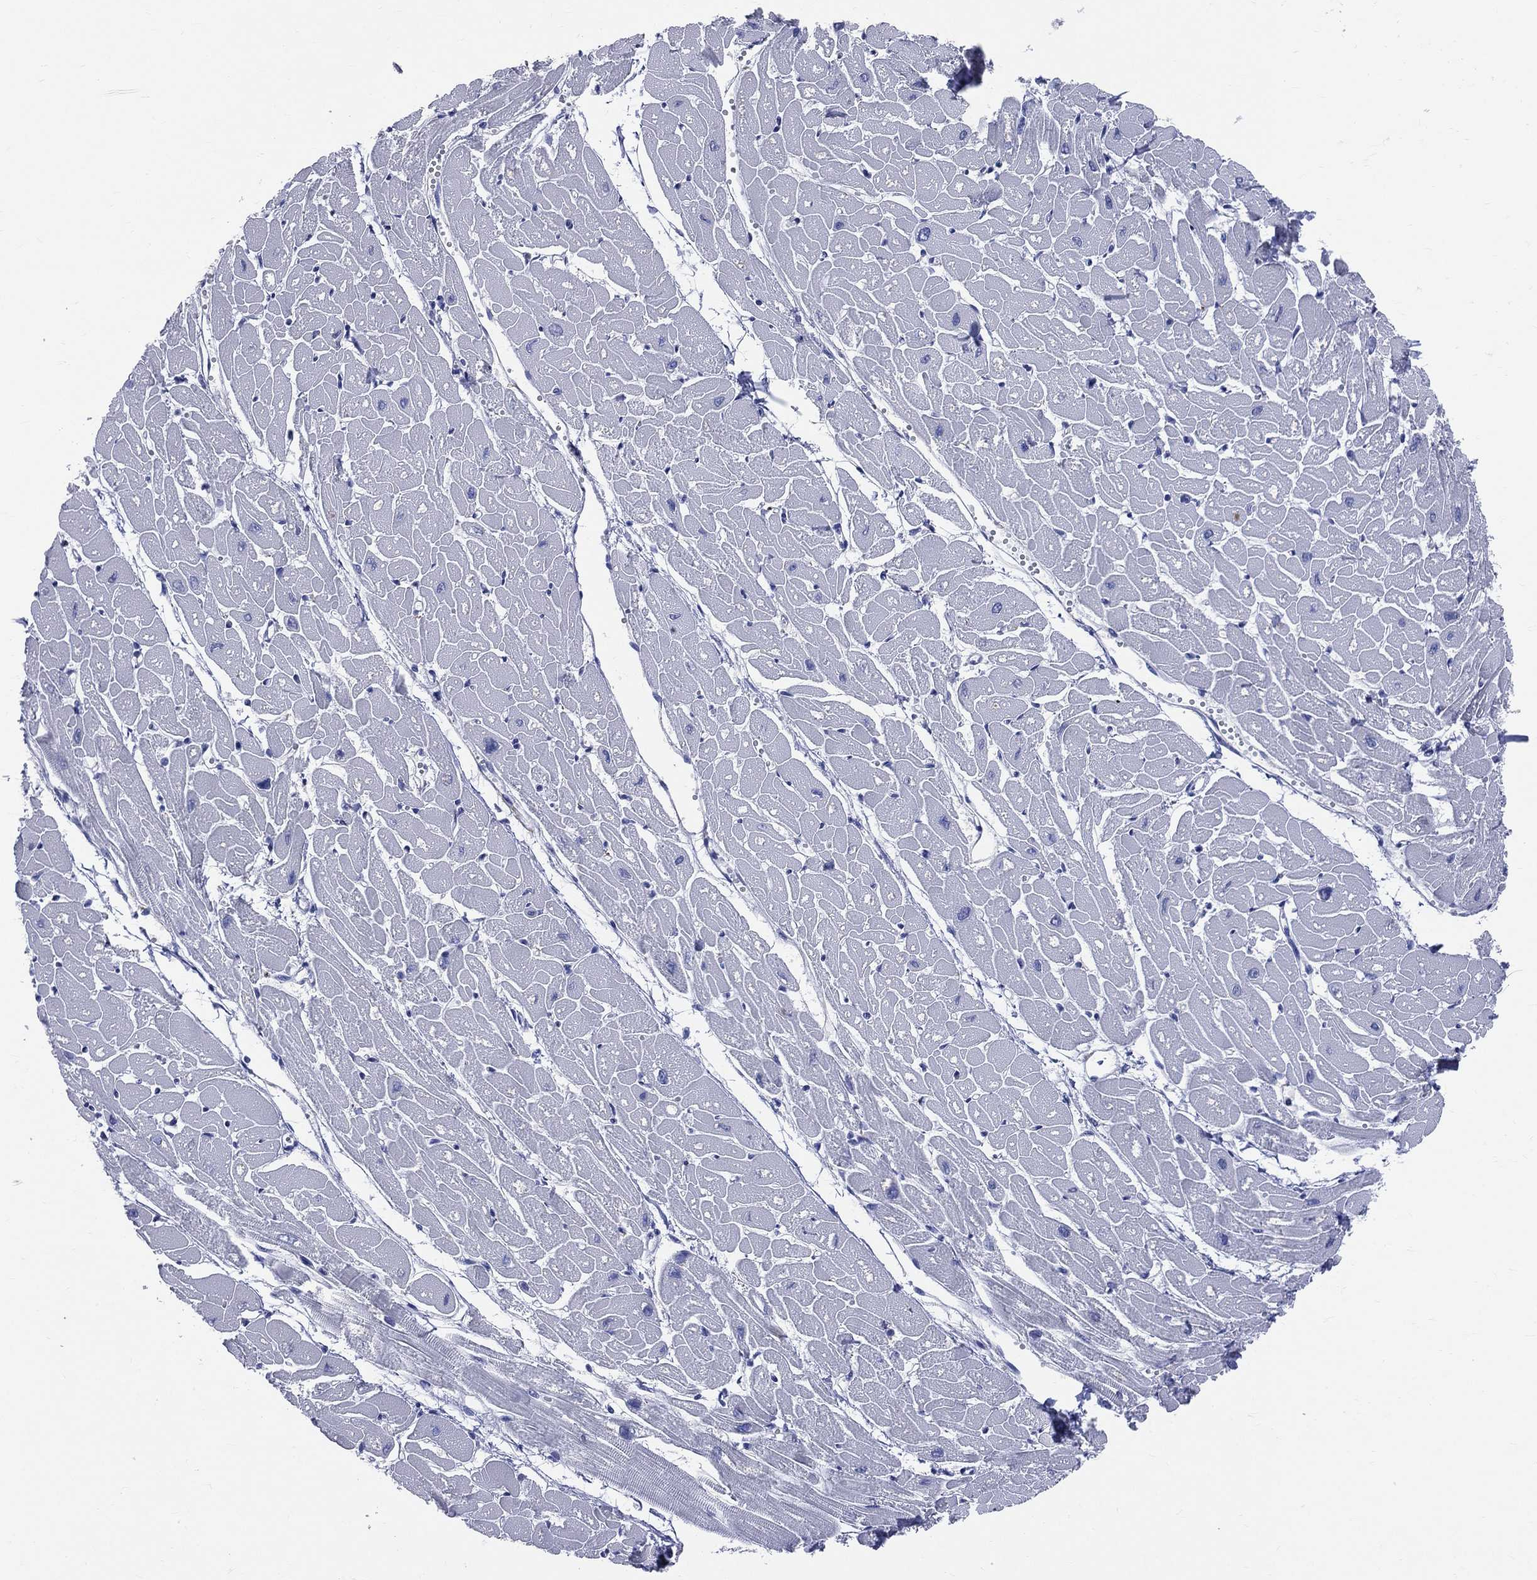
{"staining": {"intensity": "negative", "quantity": "none", "location": "none"}, "tissue": "heart muscle", "cell_type": "Cardiomyocytes", "image_type": "normal", "snomed": [{"axis": "morphology", "description": "Normal tissue, NOS"}, {"axis": "topography", "description": "Heart"}], "caption": "High power microscopy image of an immunohistochemistry (IHC) photomicrograph of unremarkable heart muscle, revealing no significant staining in cardiomyocytes. (Stains: DAB (3,3'-diaminobenzidine) IHC with hematoxylin counter stain, Microscopy: brightfield microscopy at high magnification).", "gene": "SYP", "patient": {"sex": "male", "age": 57}}